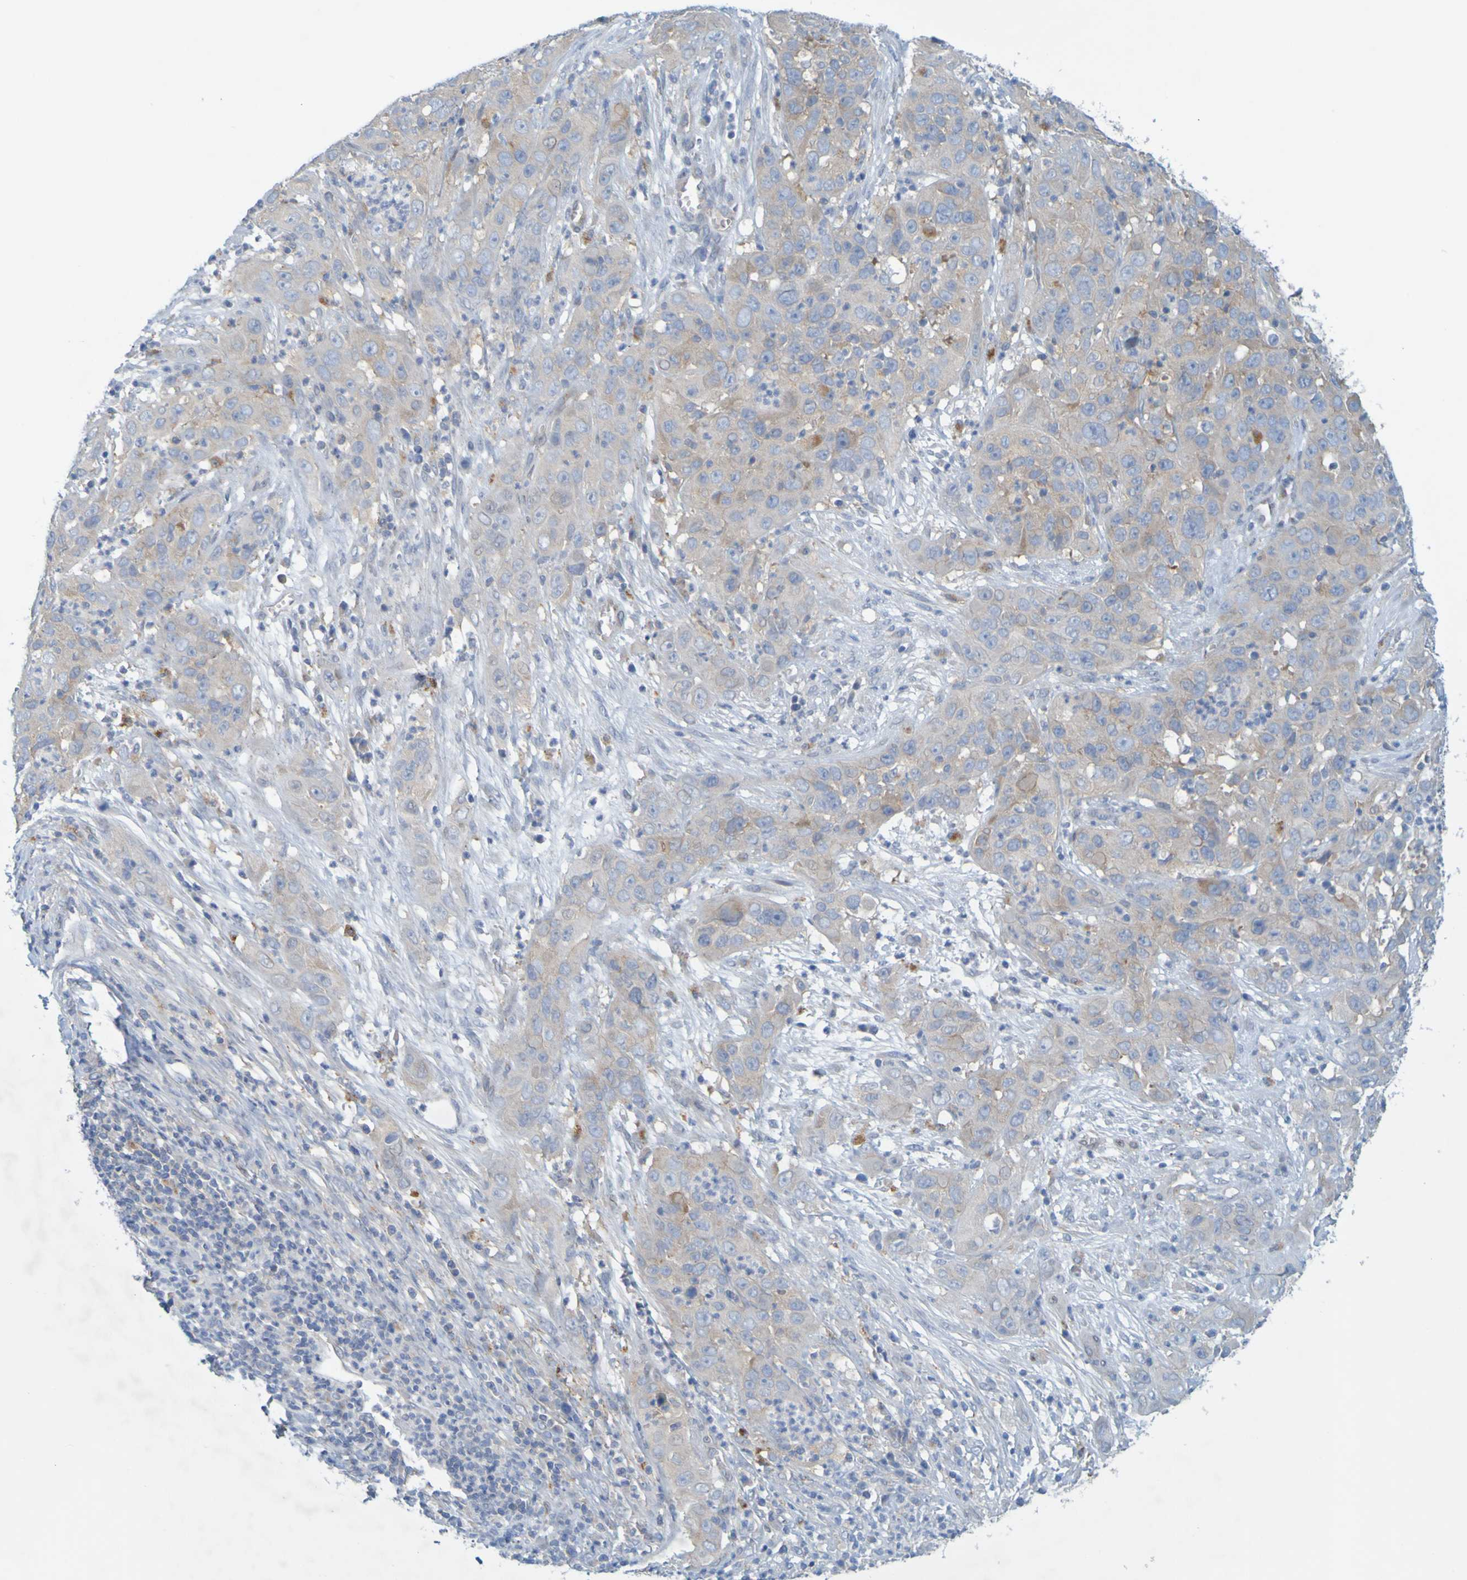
{"staining": {"intensity": "weak", "quantity": ">75%", "location": "cytoplasmic/membranous"}, "tissue": "cervical cancer", "cell_type": "Tumor cells", "image_type": "cancer", "snomed": [{"axis": "morphology", "description": "Squamous cell carcinoma, NOS"}, {"axis": "topography", "description": "Cervix"}], "caption": "Cervical cancer (squamous cell carcinoma) was stained to show a protein in brown. There is low levels of weak cytoplasmic/membranous expression in about >75% of tumor cells.", "gene": "MAG", "patient": {"sex": "female", "age": 32}}